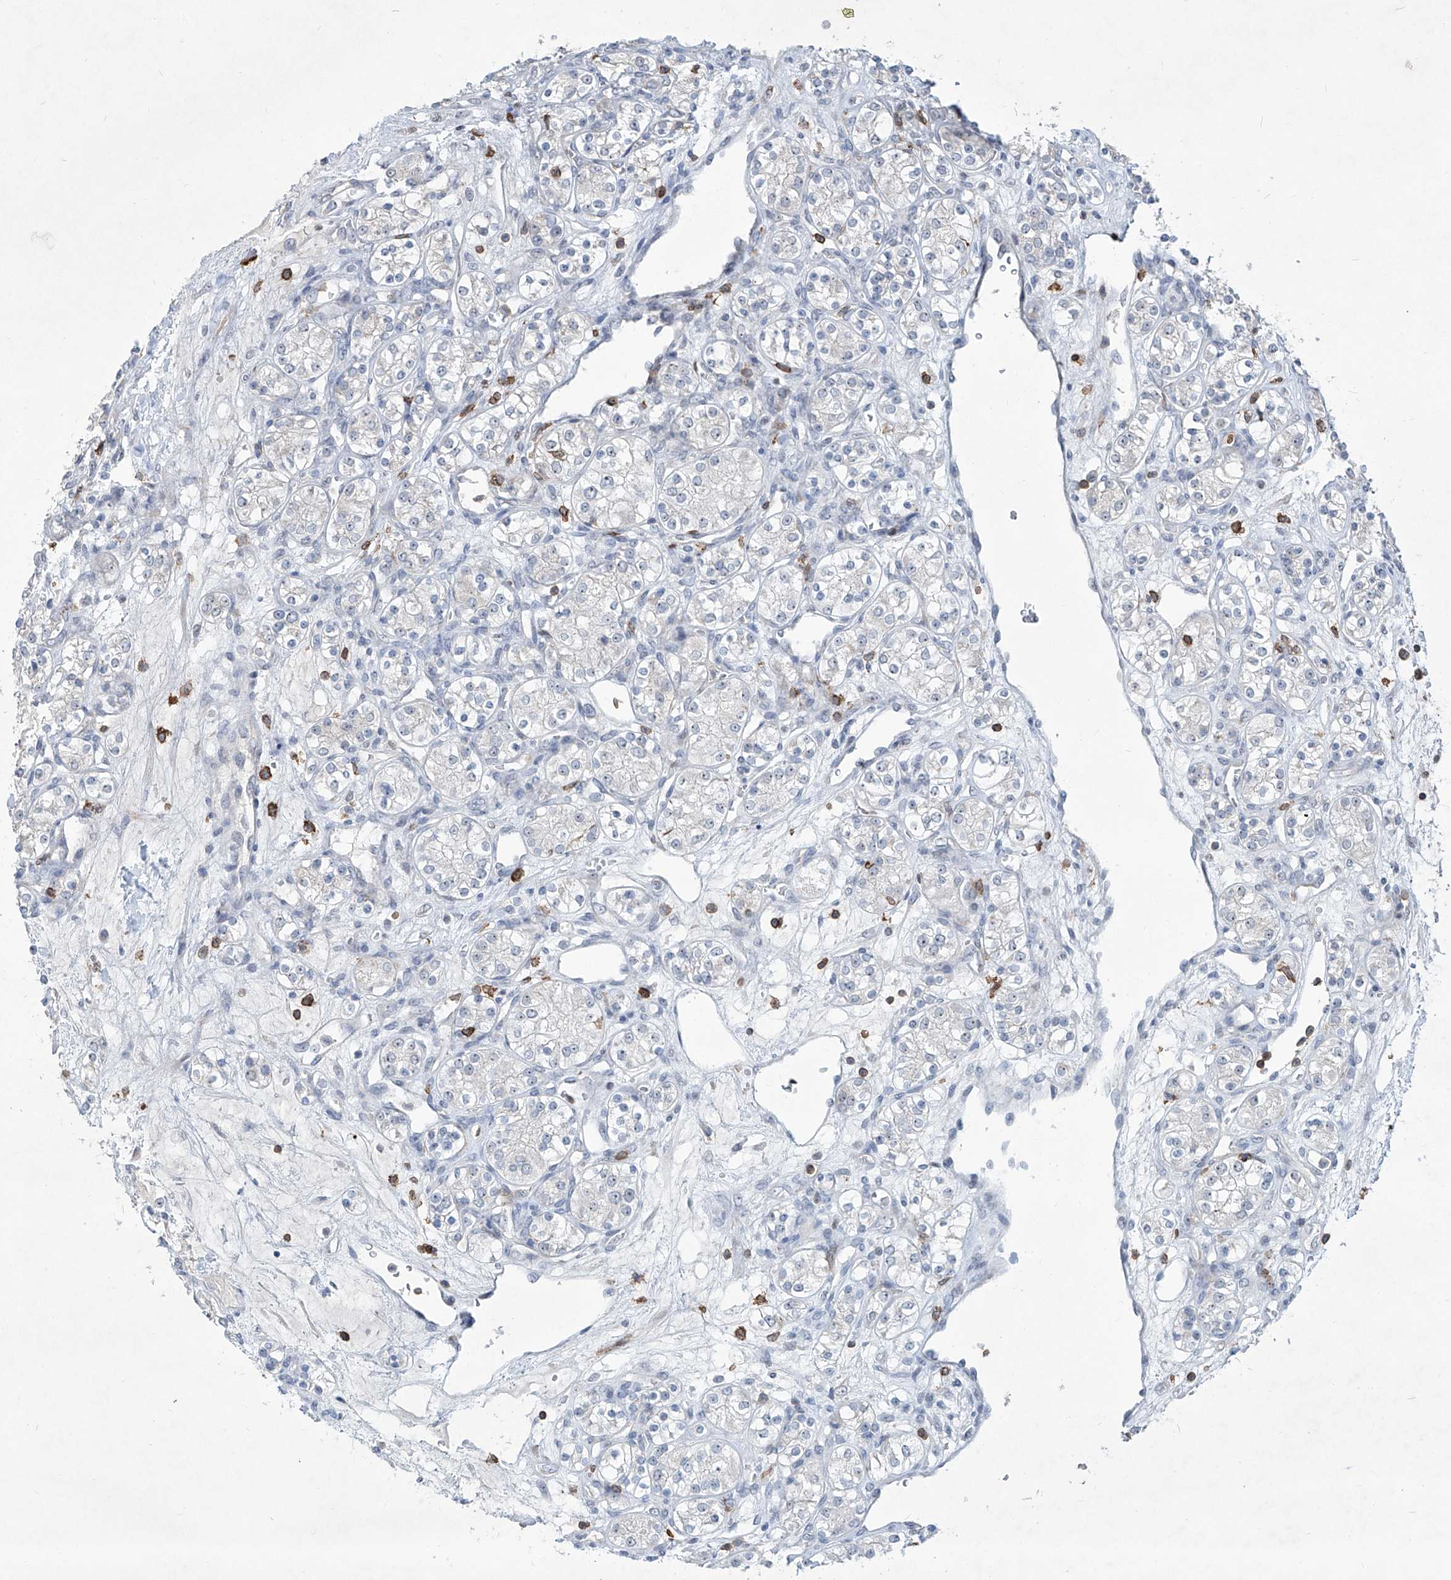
{"staining": {"intensity": "negative", "quantity": "none", "location": "none"}, "tissue": "renal cancer", "cell_type": "Tumor cells", "image_type": "cancer", "snomed": [{"axis": "morphology", "description": "Adenocarcinoma, NOS"}, {"axis": "topography", "description": "Kidney"}], "caption": "A histopathology image of adenocarcinoma (renal) stained for a protein shows no brown staining in tumor cells.", "gene": "ZBTB48", "patient": {"sex": "male", "age": 77}}